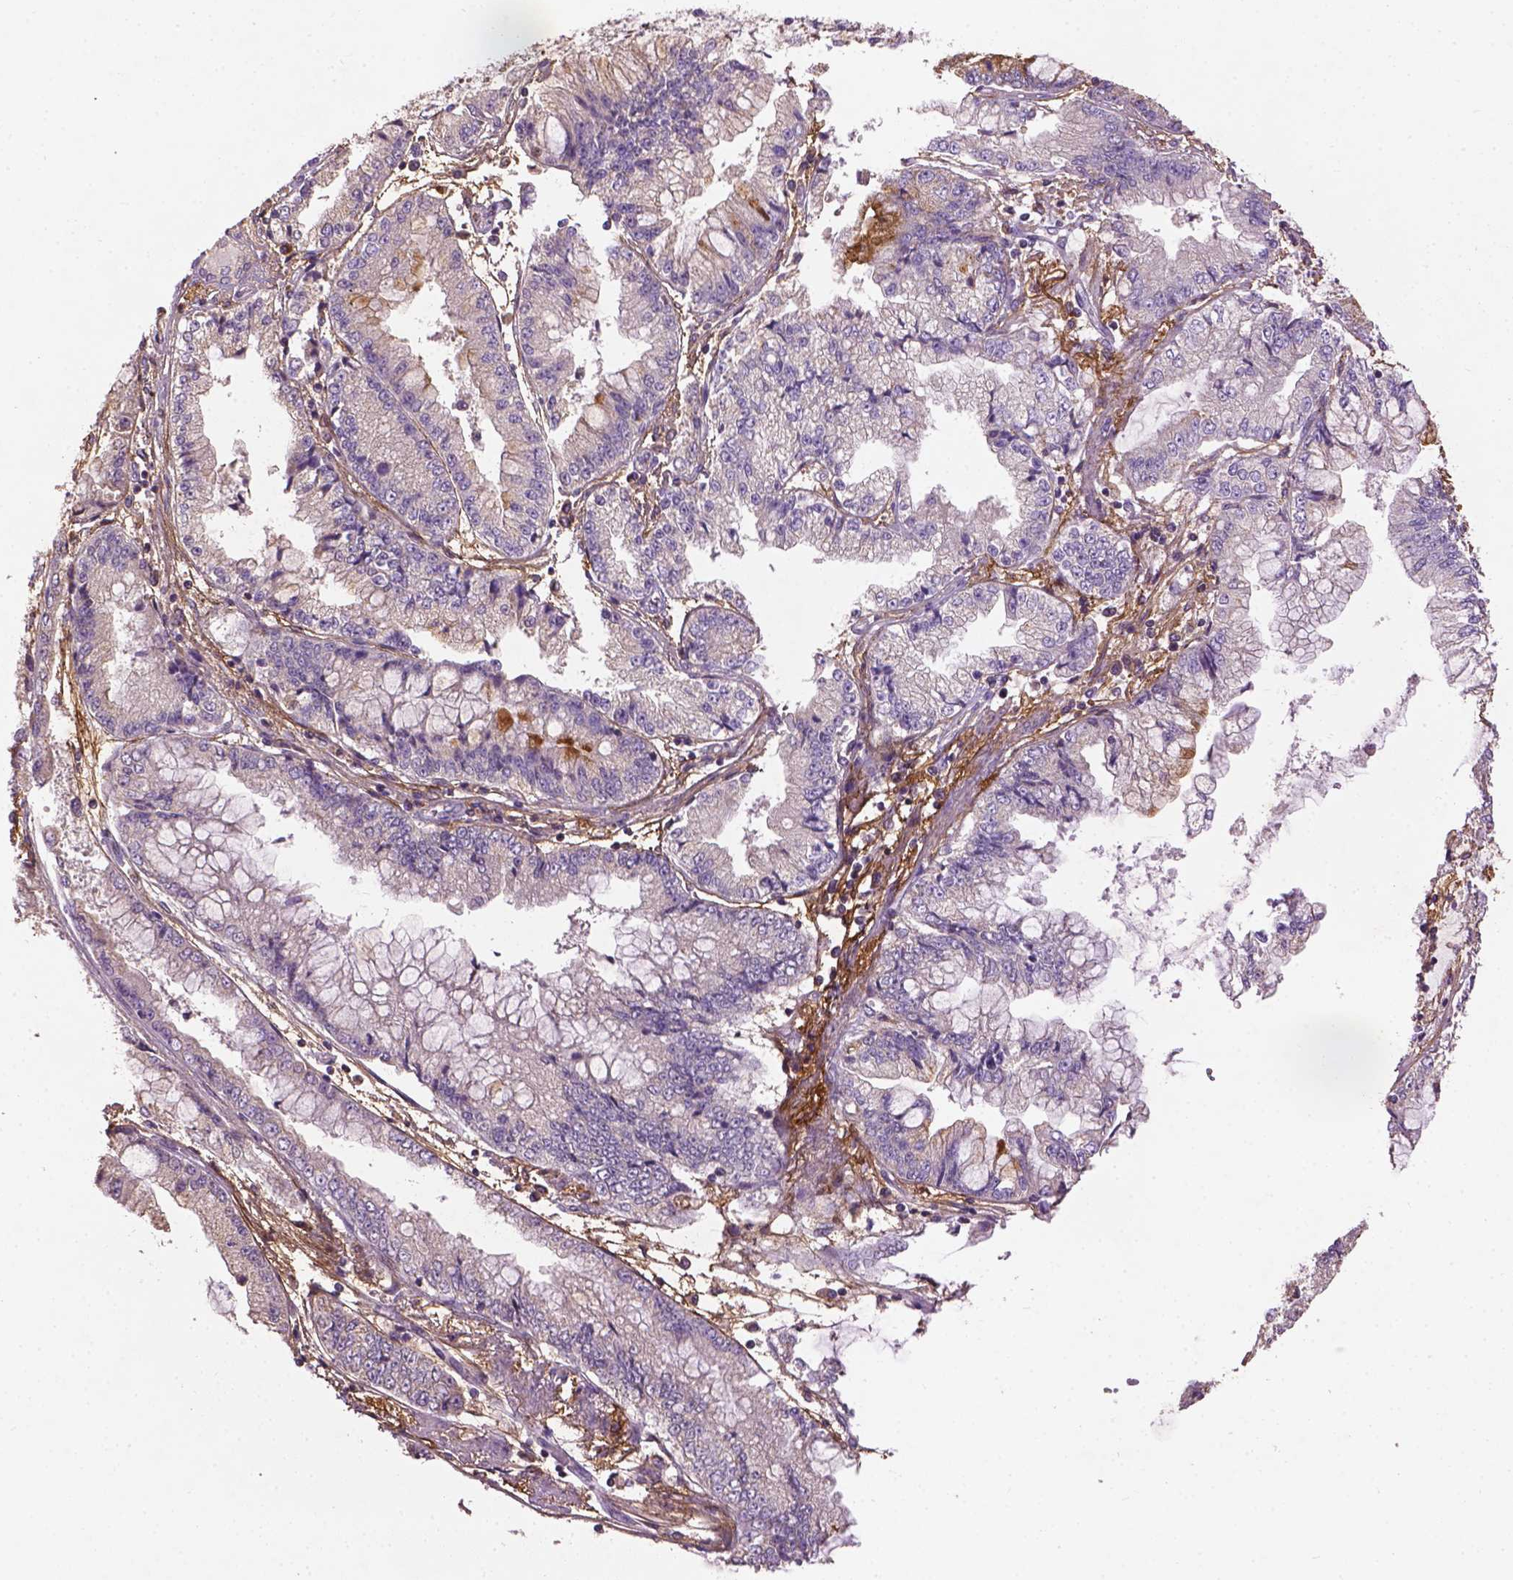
{"staining": {"intensity": "negative", "quantity": "none", "location": "none"}, "tissue": "stomach cancer", "cell_type": "Tumor cells", "image_type": "cancer", "snomed": [{"axis": "morphology", "description": "Adenocarcinoma, NOS"}, {"axis": "topography", "description": "Stomach, upper"}], "caption": "High power microscopy histopathology image of an immunohistochemistry (IHC) histopathology image of stomach cancer (adenocarcinoma), revealing no significant staining in tumor cells.", "gene": "LRRC3C", "patient": {"sex": "female", "age": 74}}